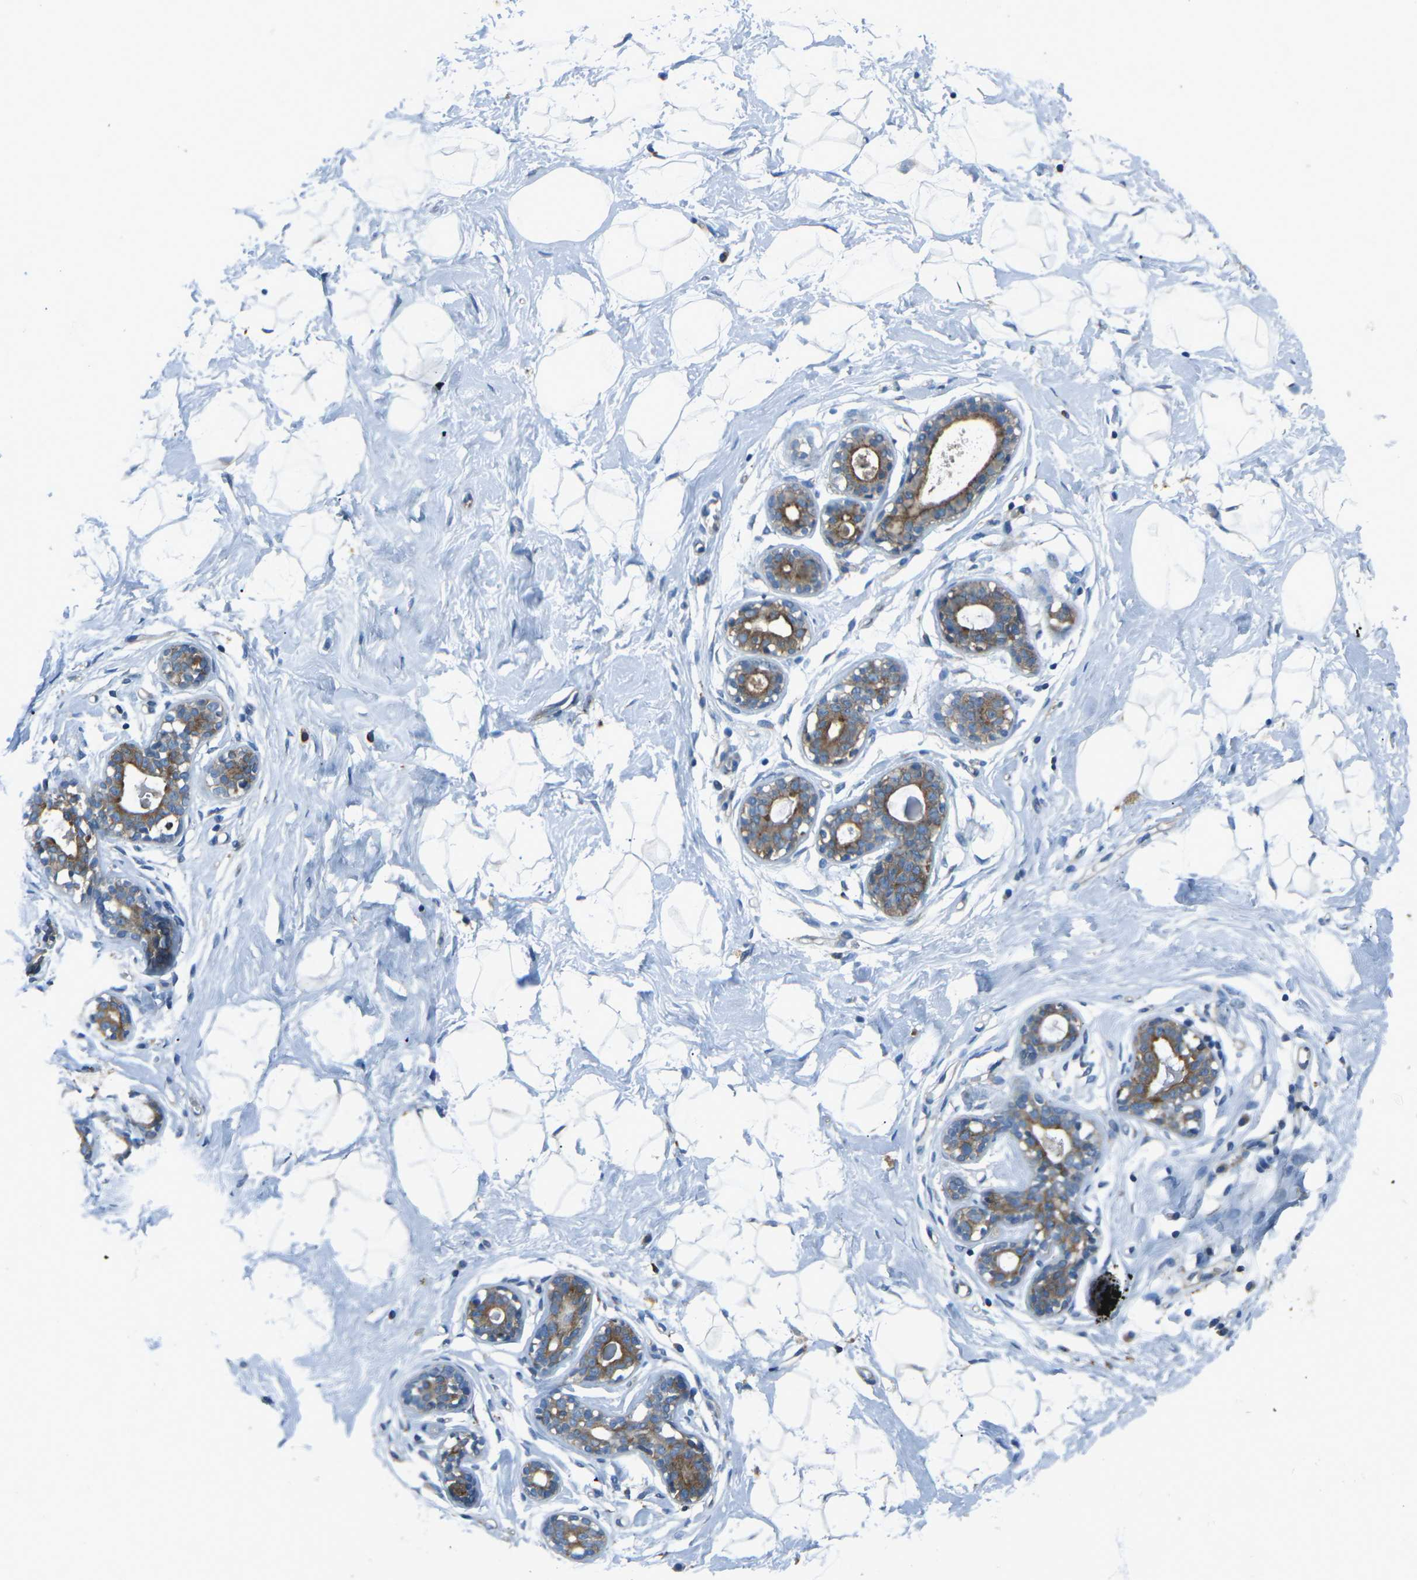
{"staining": {"intensity": "negative", "quantity": "none", "location": "none"}, "tissue": "breast", "cell_type": "Adipocytes", "image_type": "normal", "snomed": [{"axis": "morphology", "description": "Normal tissue, NOS"}, {"axis": "topography", "description": "Breast"}], "caption": "A photomicrograph of breast stained for a protein exhibits no brown staining in adipocytes.", "gene": "CDK17", "patient": {"sex": "female", "age": 23}}